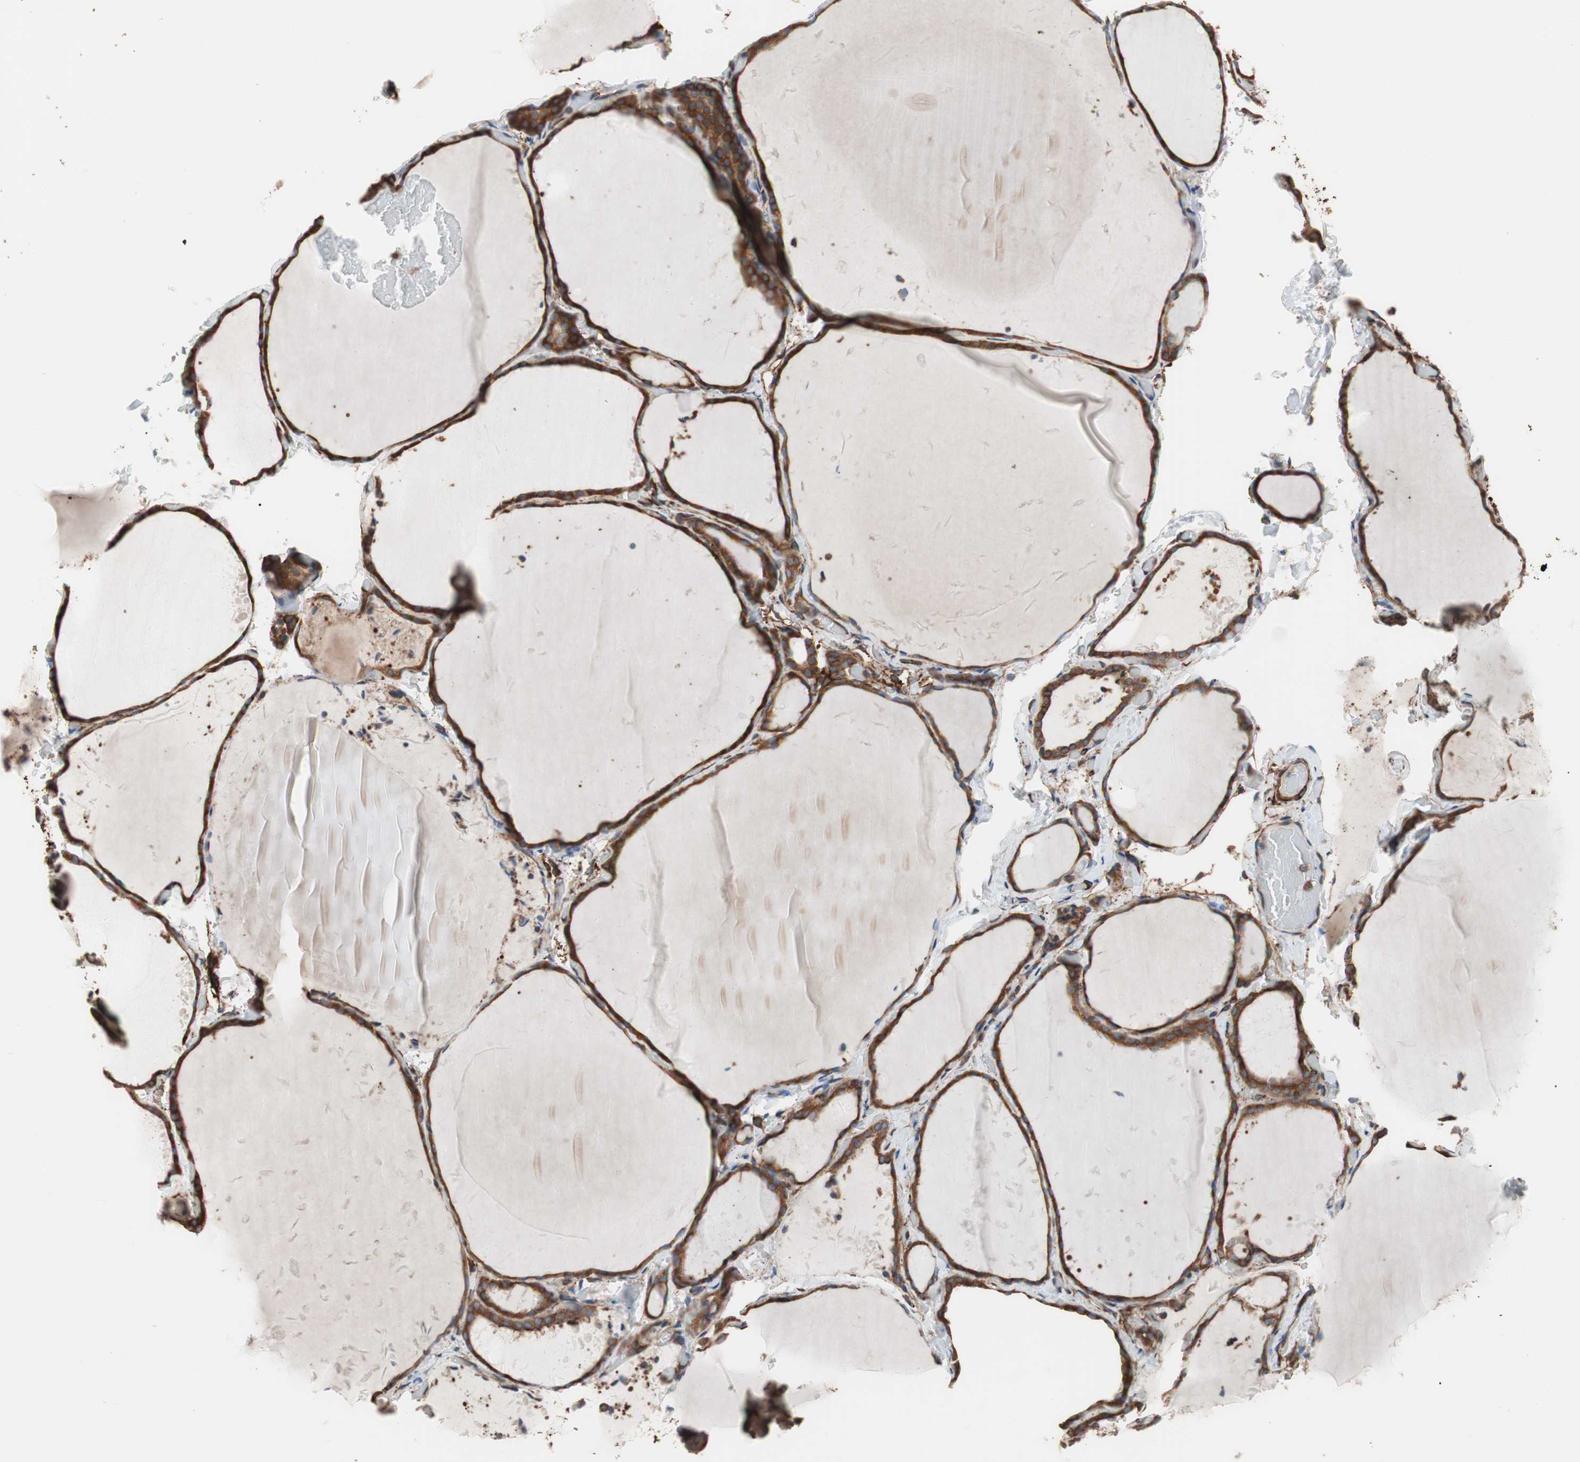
{"staining": {"intensity": "strong", "quantity": ">75%", "location": "cytoplasmic/membranous"}, "tissue": "thyroid gland", "cell_type": "Glandular cells", "image_type": "normal", "snomed": [{"axis": "morphology", "description": "Normal tissue, NOS"}, {"axis": "topography", "description": "Thyroid gland"}], "caption": "Thyroid gland stained with immunohistochemistry (IHC) reveals strong cytoplasmic/membranous positivity in about >75% of glandular cells.", "gene": "GPSM2", "patient": {"sex": "female", "age": 22}}